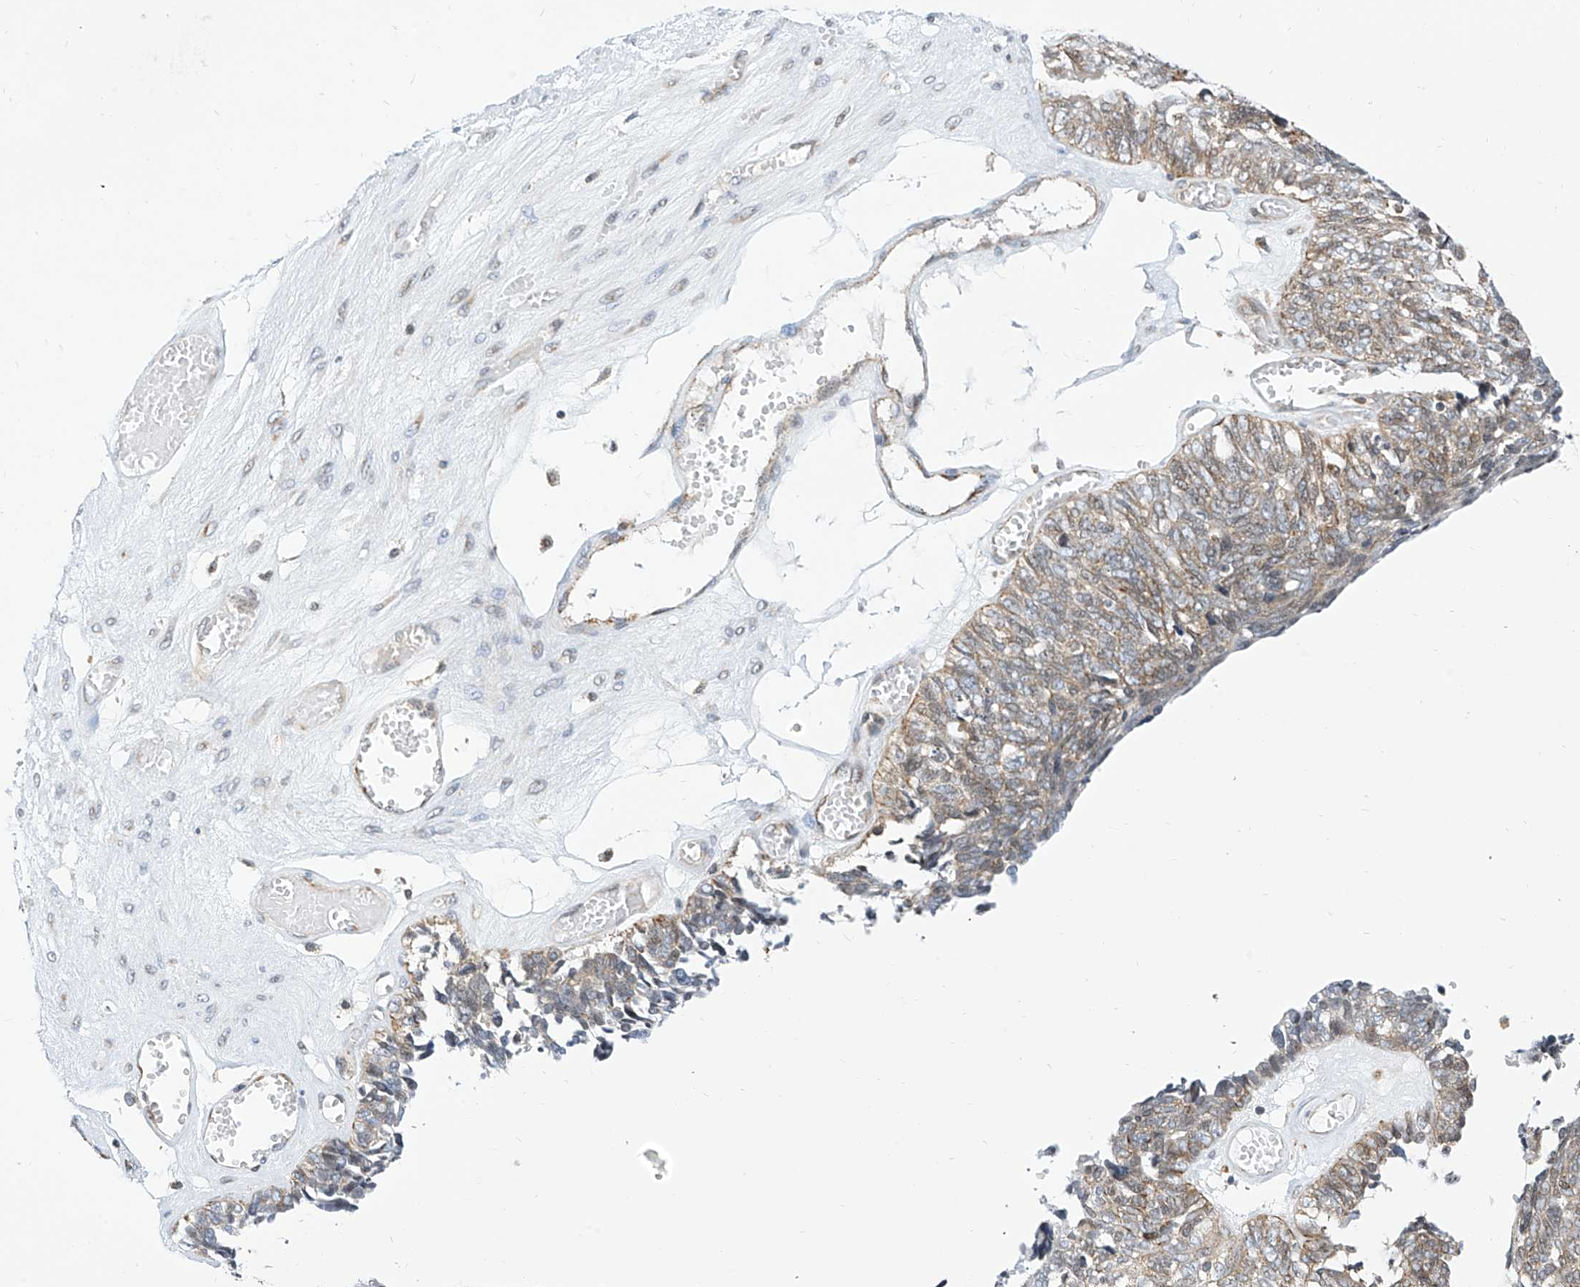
{"staining": {"intensity": "moderate", "quantity": ">75%", "location": "cytoplasmic/membranous"}, "tissue": "ovarian cancer", "cell_type": "Tumor cells", "image_type": "cancer", "snomed": [{"axis": "morphology", "description": "Cystadenocarcinoma, serous, NOS"}, {"axis": "topography", "description": "Ovary"}], "caption": "The histopathology image demonstrates staining of ovarian serous cystadenocarcinoma, revealing moderate cytoplasmic/membranous protein staining (brown color) within tumor cells.", "gene": "TTLL8", "patient": {"sex": "female", "age": 79}}